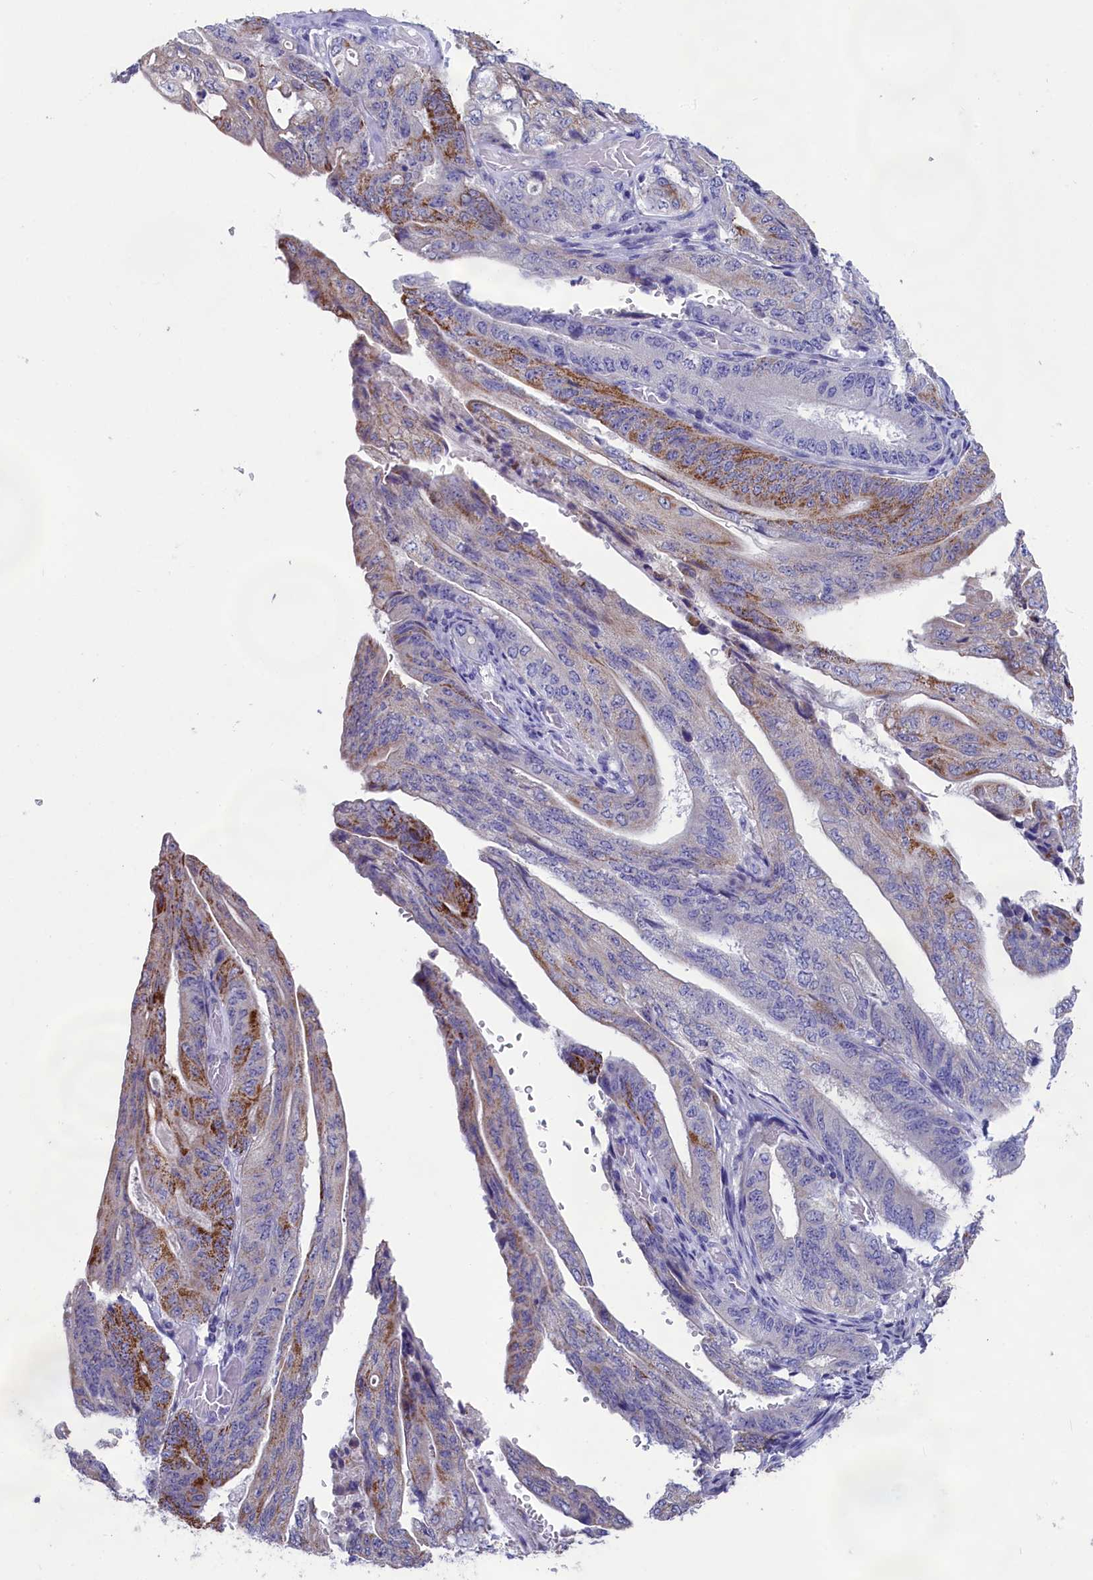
{"staining": {"intensity": "moderate", "quantity": "<25%", "location": "cytoplasmic/membranous"}, "tissue": "stomach cancer", "cell_type": "Tumor cells", "image_type": "cancer", "snomed": [{"axis": "morphology", "description": "Adenocarcinoma, NOS"}, {"axis": "topography", "description": "Stomach"}], "caption": "Stomach adenocarcinoma was stained to show a protein in brown. There is low levels of moderate cytoplasmic/membranous staining in approximately <25% of tumor cells.", "gene": "PRDM12", "patient": {"sex": "female", "age": 73}}